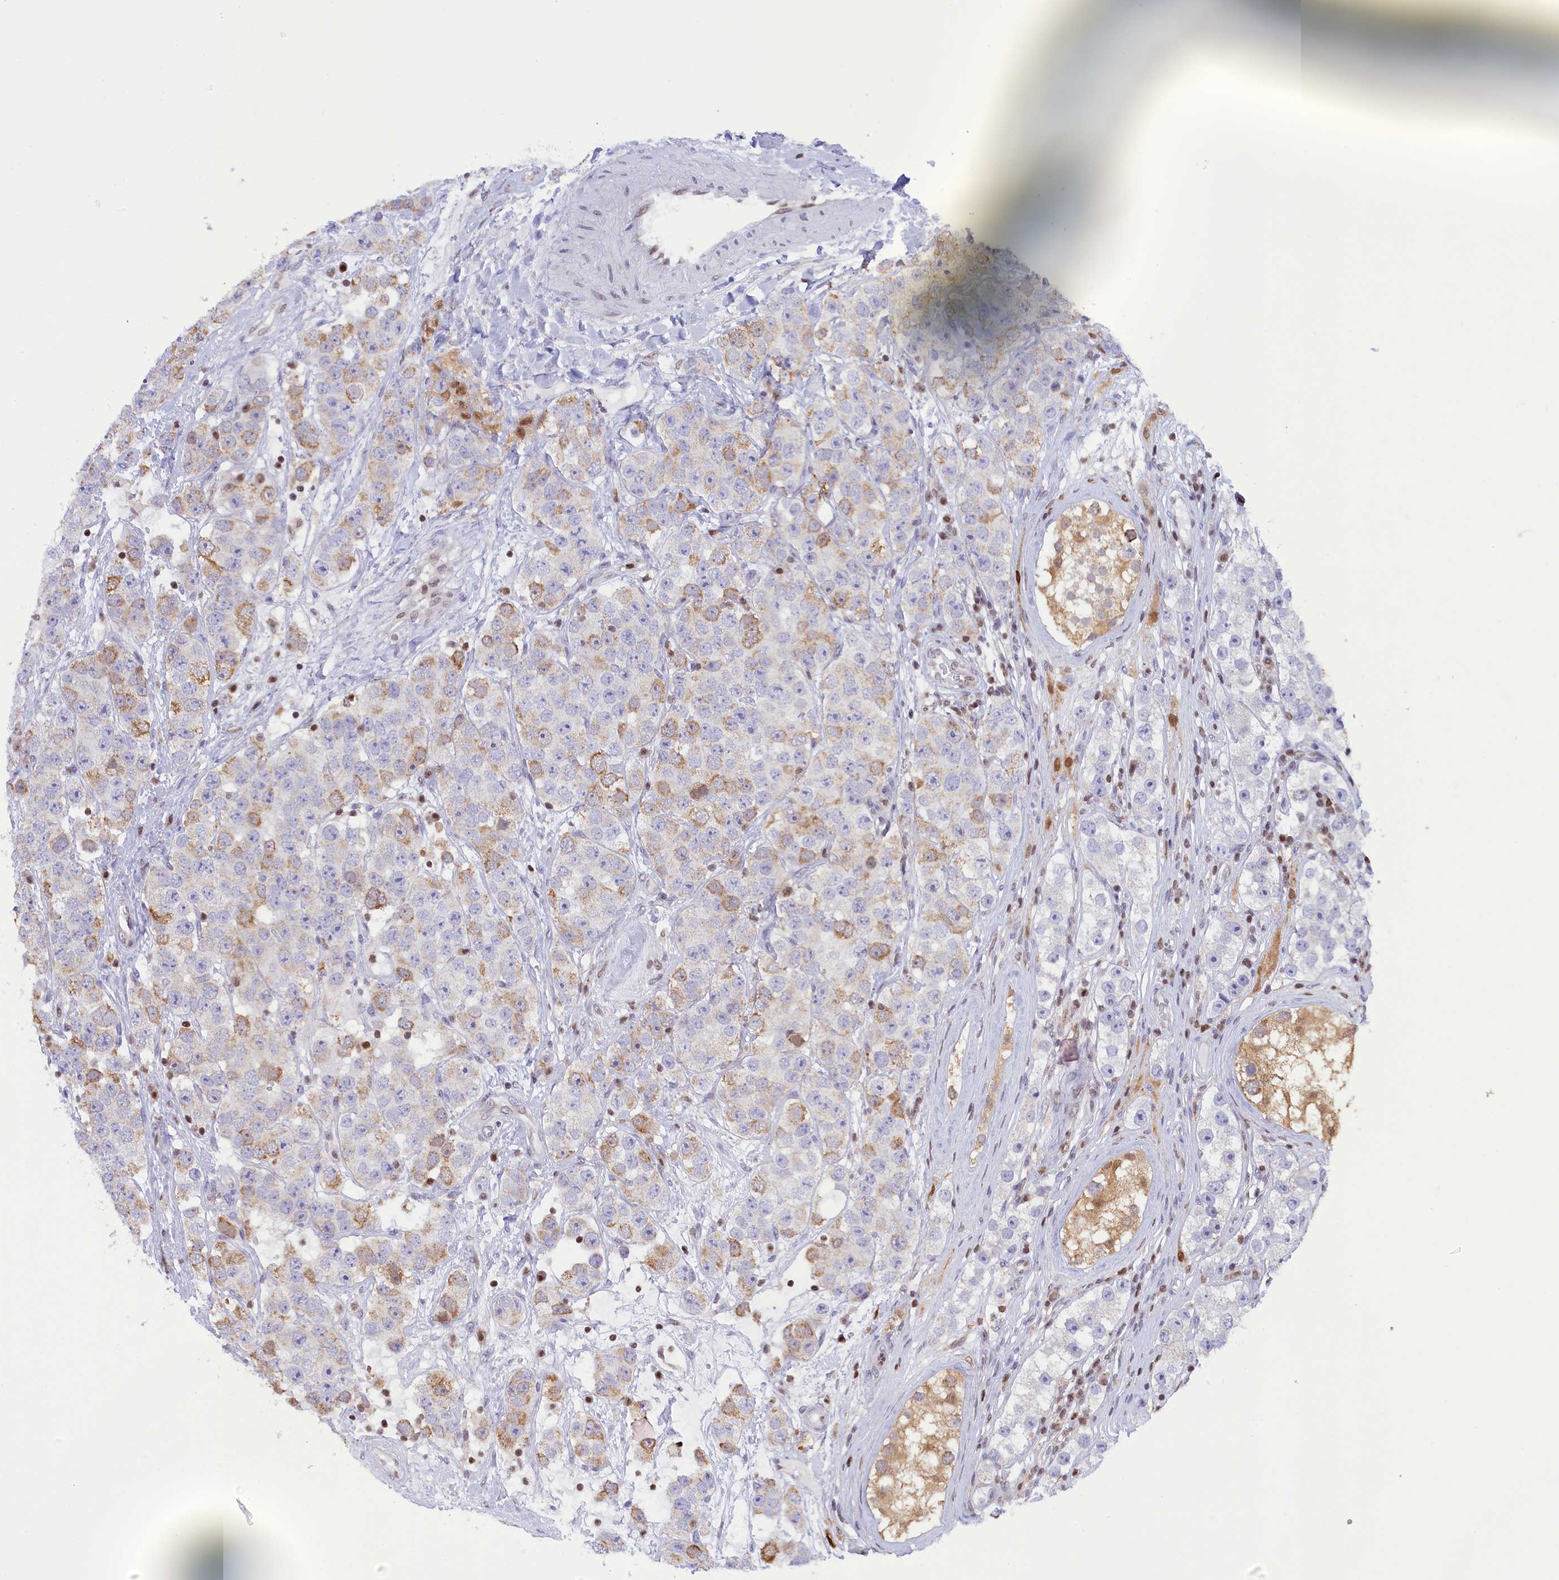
{"staining": {"intensity": "moderate", "quantity": "<25%", "location": "cytoplasmic/membranous"}, "tissue": "testis cancer", "cell_type": "Tumor cells", "image_type": "cancer", "snomed": [{"axis": "morphology", "description": "Seminoma, NOS"}, {"axis": "topography", "description": "Testis"}], "caption": "A brown stain labels moderate cytoplasmic/membranous staining of a protein in human testis cancer (seminoma) tumor cells. The staining was performed using DAB to visualize the protein expression in brown, while the nuclei were stained in blue with hematoxylin (Magnification: 20x).", "gene": "IZUMO2", "patient": {"sex": "male", "age": 28}}